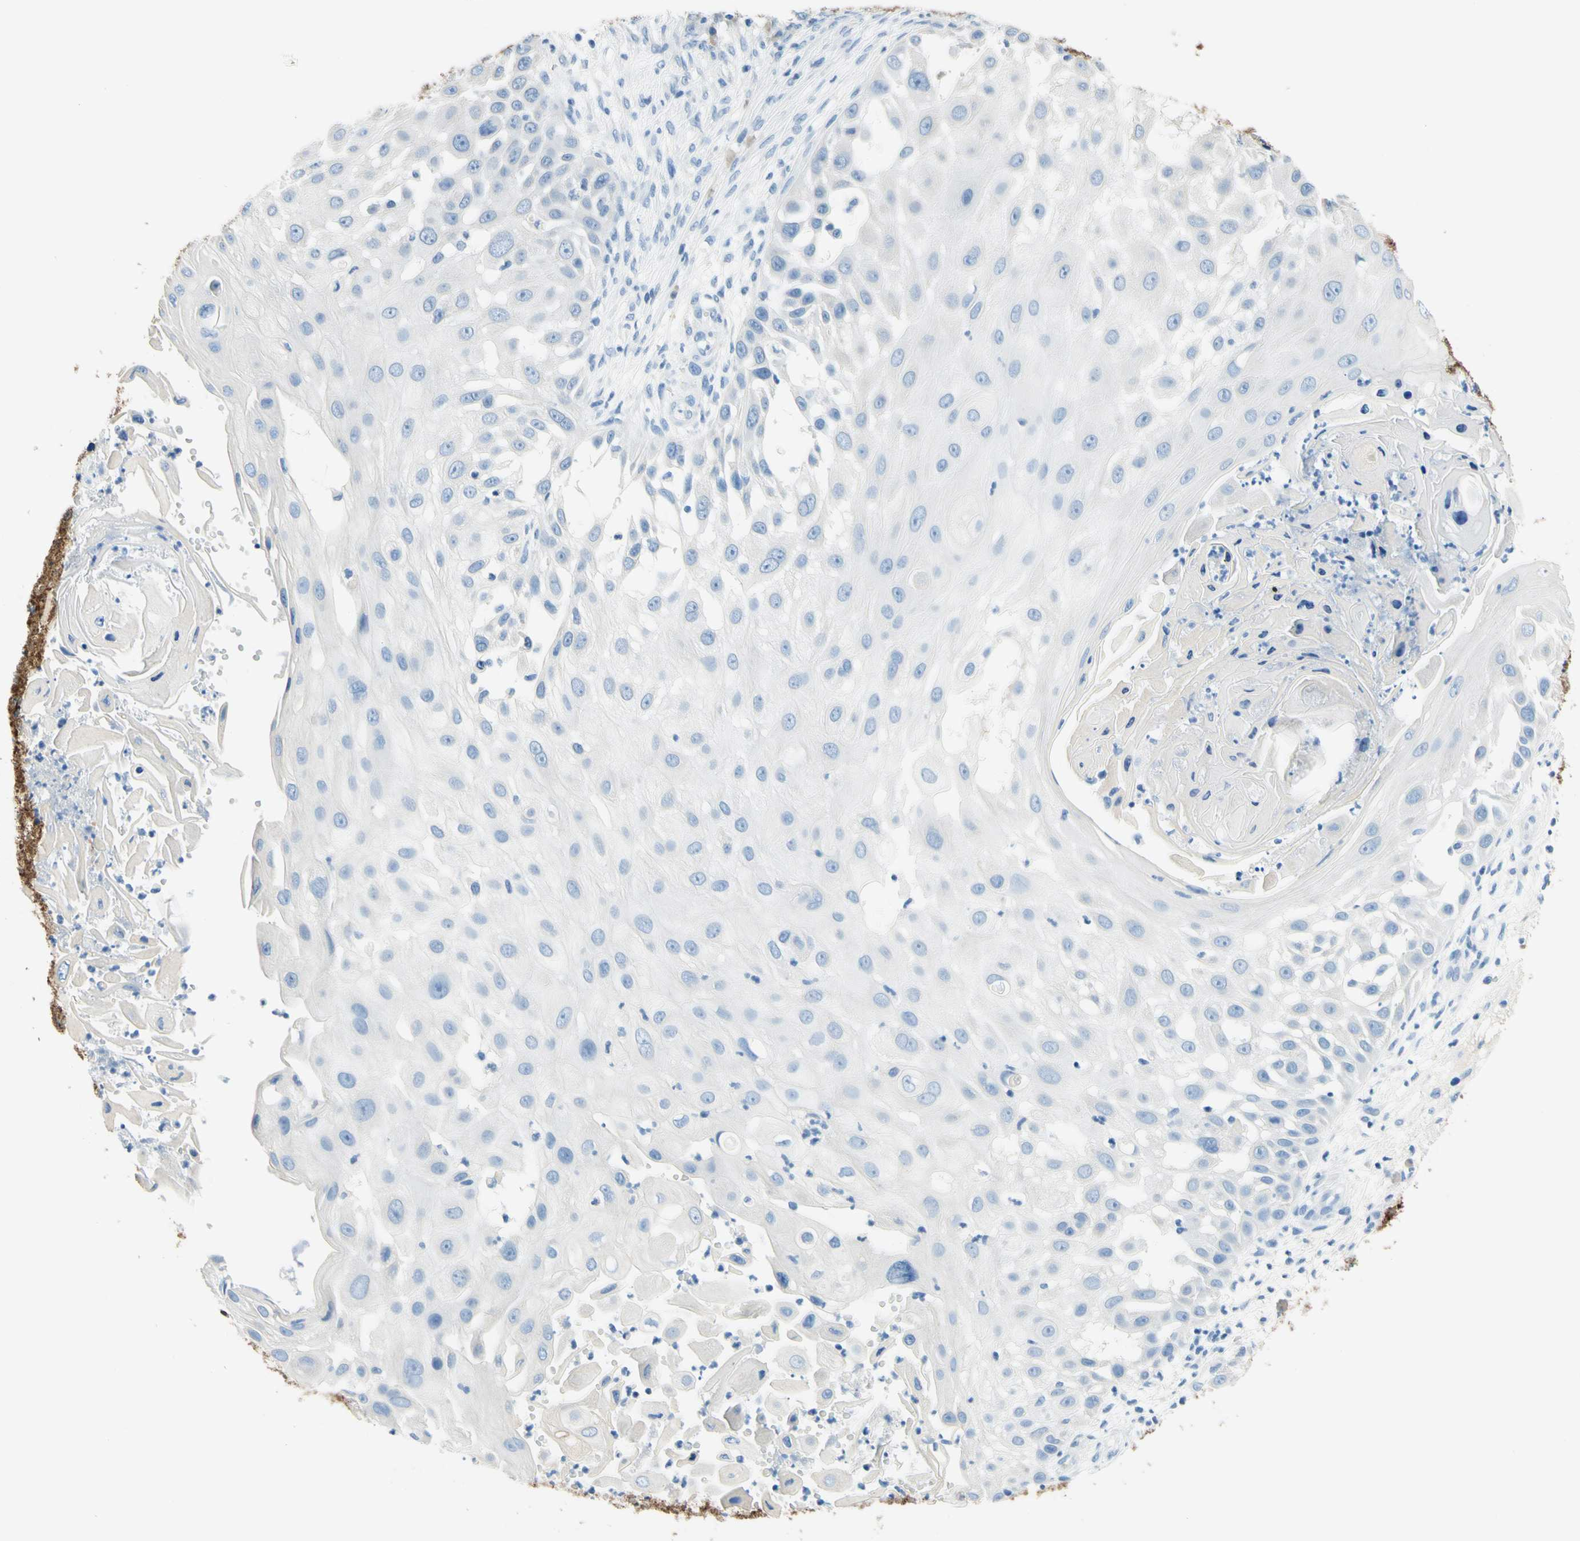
{"staining": {"intensity": "negative", "quantity": "none", "location": "none"}, "tissue": "skin cancer", "cell_type": "Tumor cells", "image_type": "cancer", "snomed": [{"axis": "morphology", "description": "Squamous cell carcinoma, NOS"}, {"axis": "topography", "description": "Skin"}], "caption": "This is a image of IHC staining of skin cancer (squamous cell carcinoma), which shows no staining in tumor cells.", "gene": "MAVS", "patient": {"sex": "female", "age": 44}}